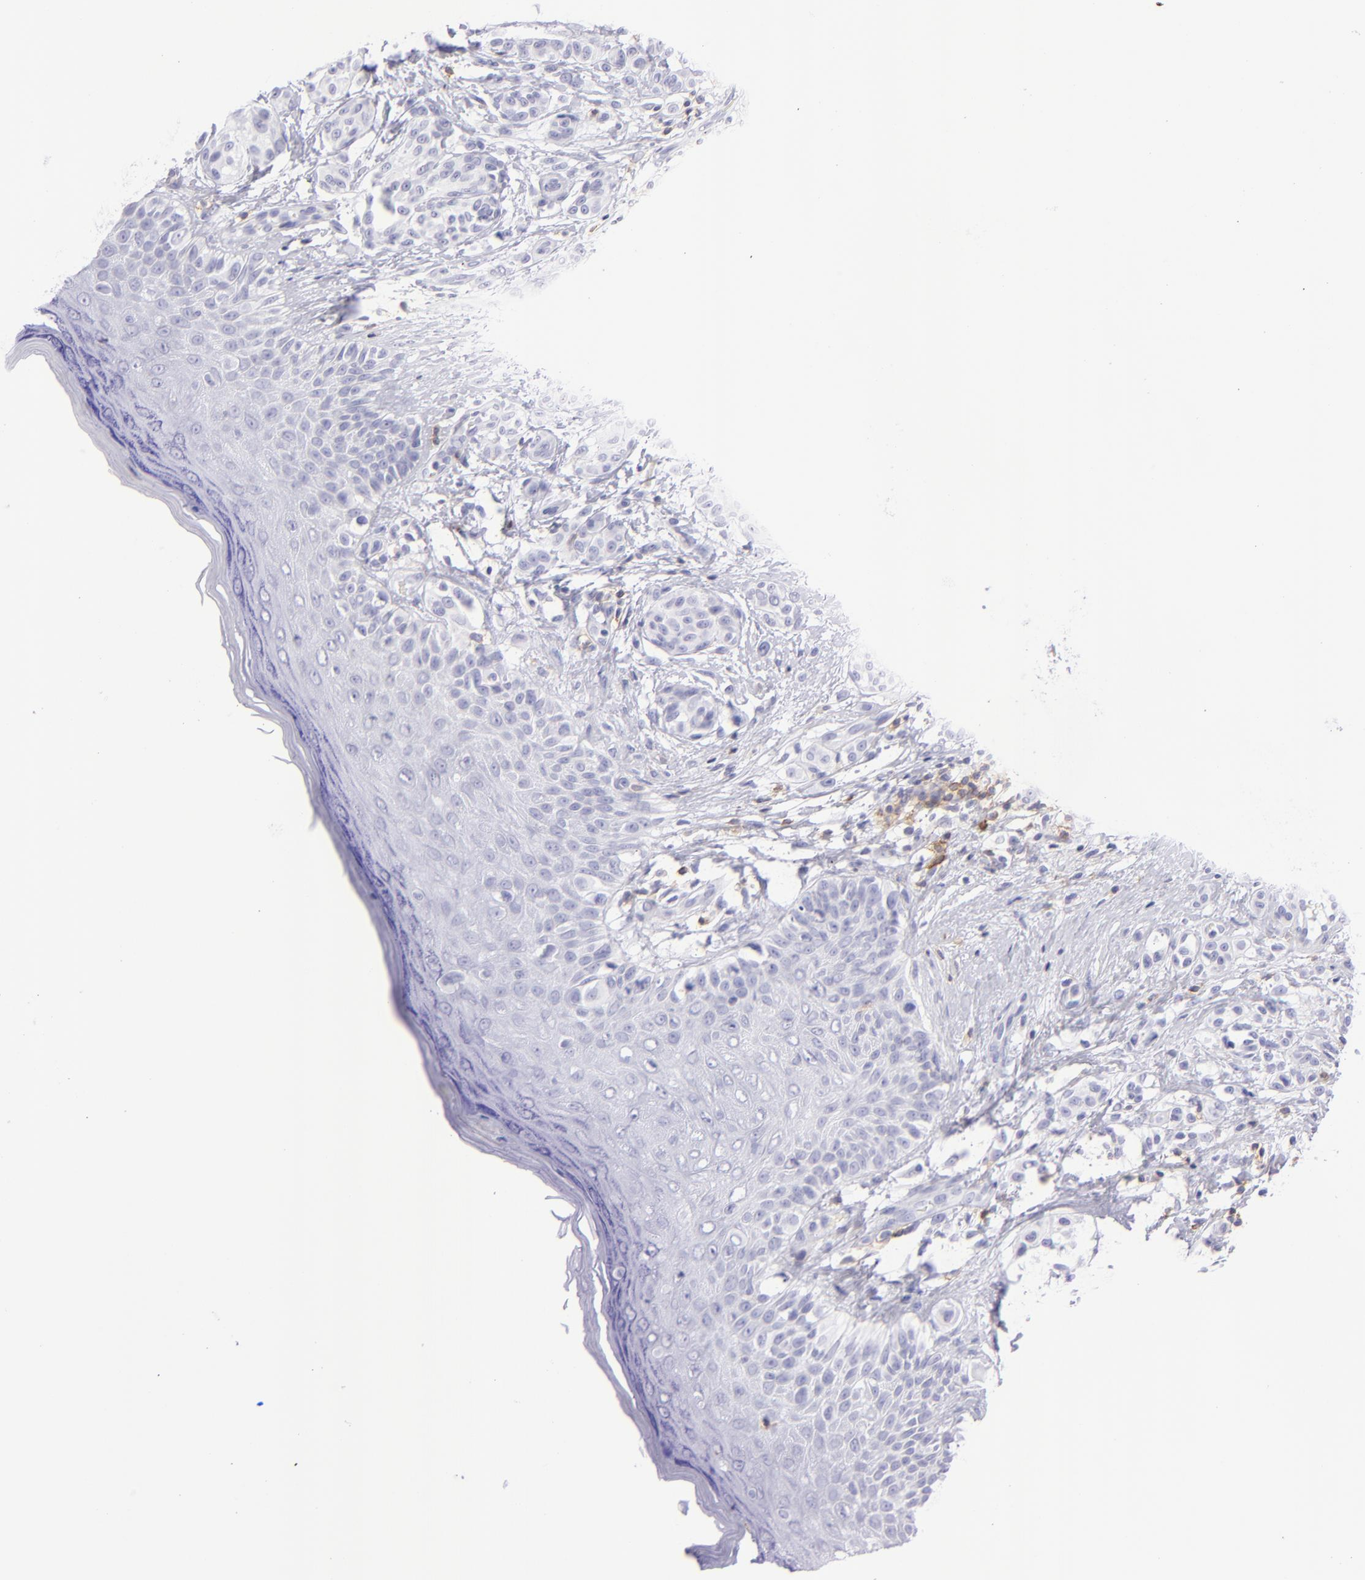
{"staining": {"intensity": "negative", "quantity": "none", "location": "none"}, "tissue": "melanoma", "cell_type": "Tumor cells", "image_type": "cancer", "snomed": [{"axis": "morphology", "description": "Malignant melanoma, NOS"}, {"axis": "topography", "description": "Skin"}], "caption": "The micrograph displays no staining of tumor cells in malignant melanoma.", "gene": "CD69", "patient": {"sex": "male", "age": 57}}